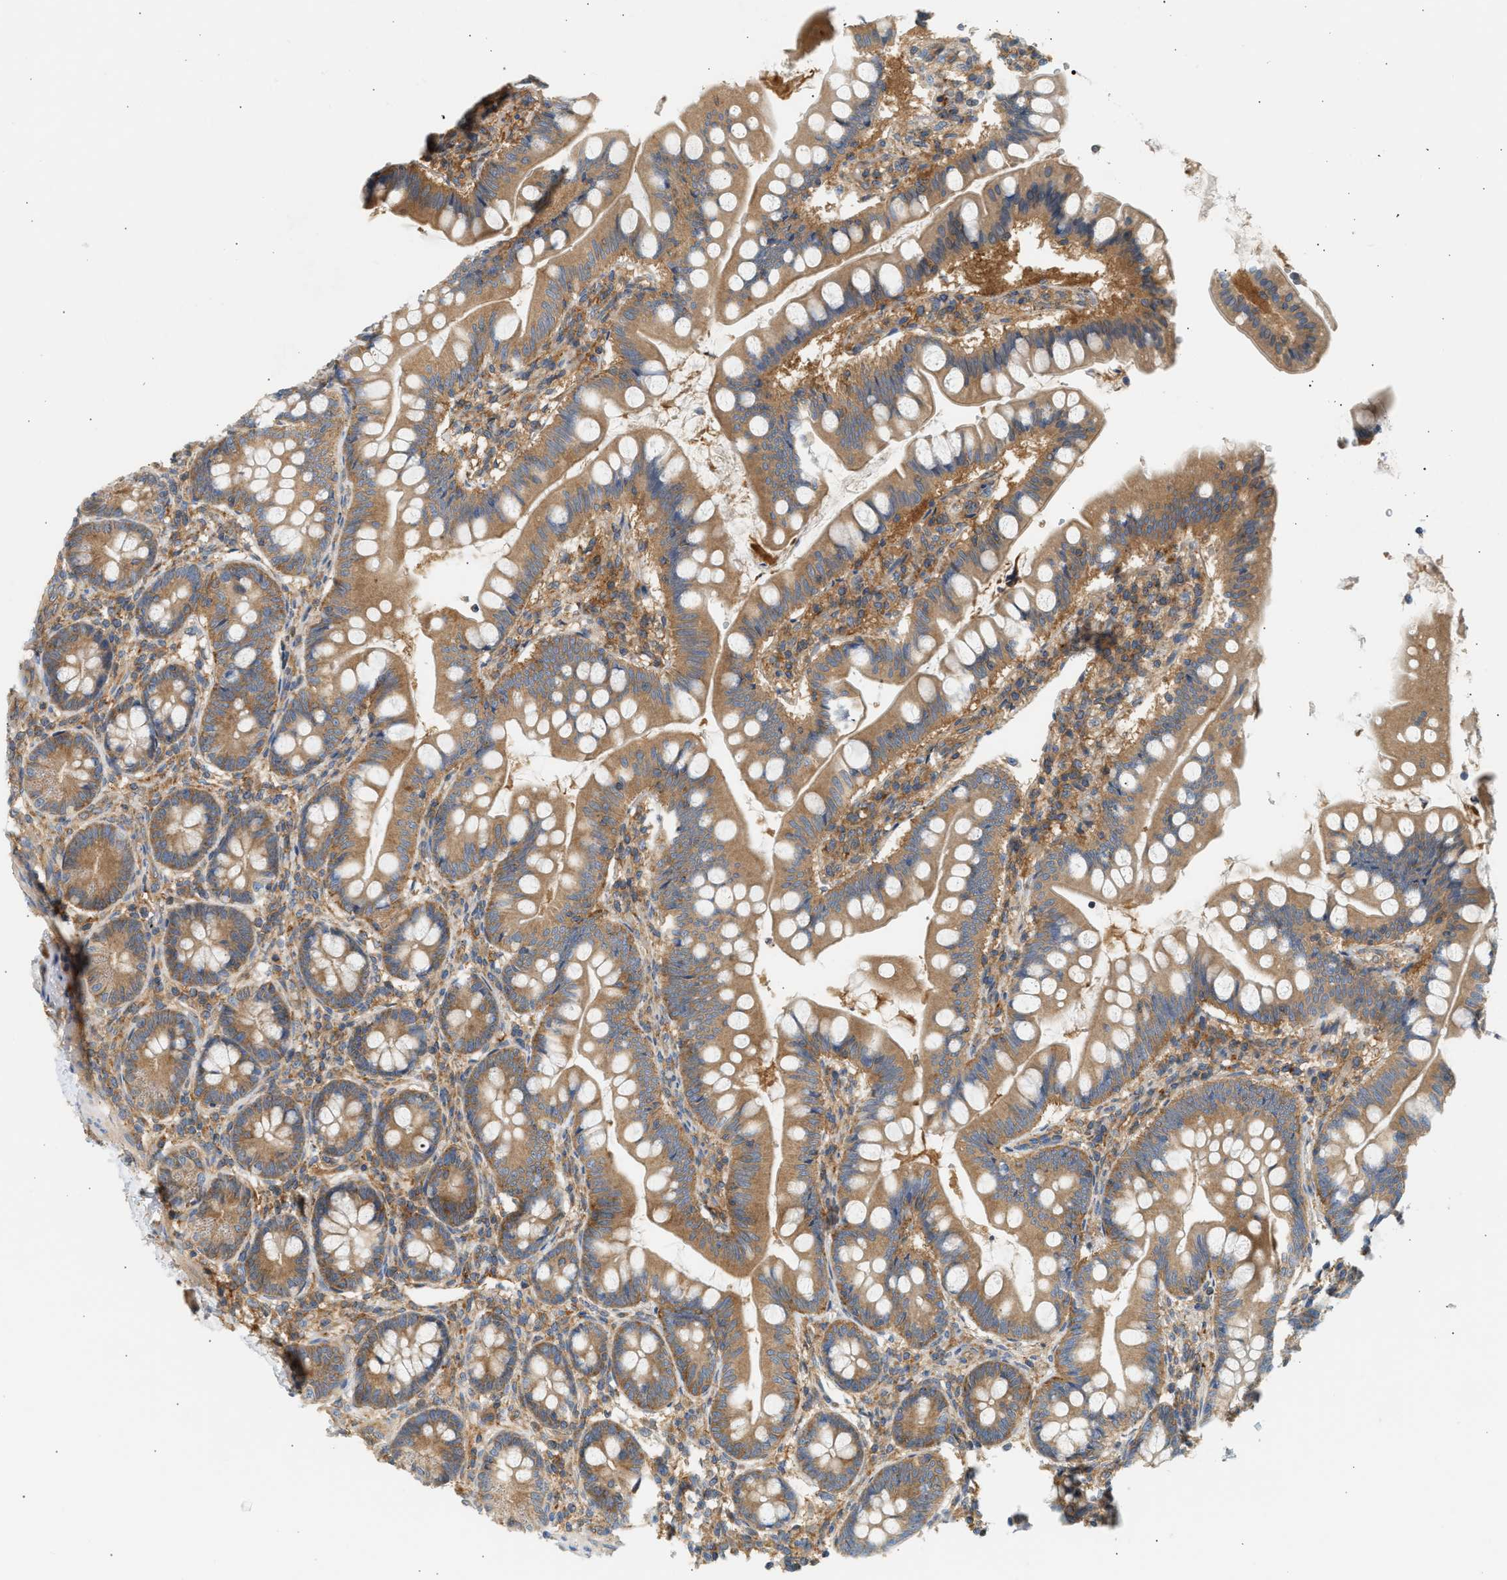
{"staining": {"intensity": "moderate", "quantity": ">75%", "location": "cytoplasmic/membranous"}, "tissue": "small intestine", "cell_type": "Glandular cells", "image_type": "normal", "snomed": [{"axis": "morphology", "description": "Normal tissue, NOS"}, {"axis": "topography", "description": "Small intestine"}], "caption": "Immunohistochemistry image of normal human small intestine stained for a protein (brown), which reveals medium levels of moderate cytoplasmic/membranous positivity in approximately >75% of glandular cells.", "gene": "PAFAH1B1", "patient": {"sex": "male", "age": 7}}